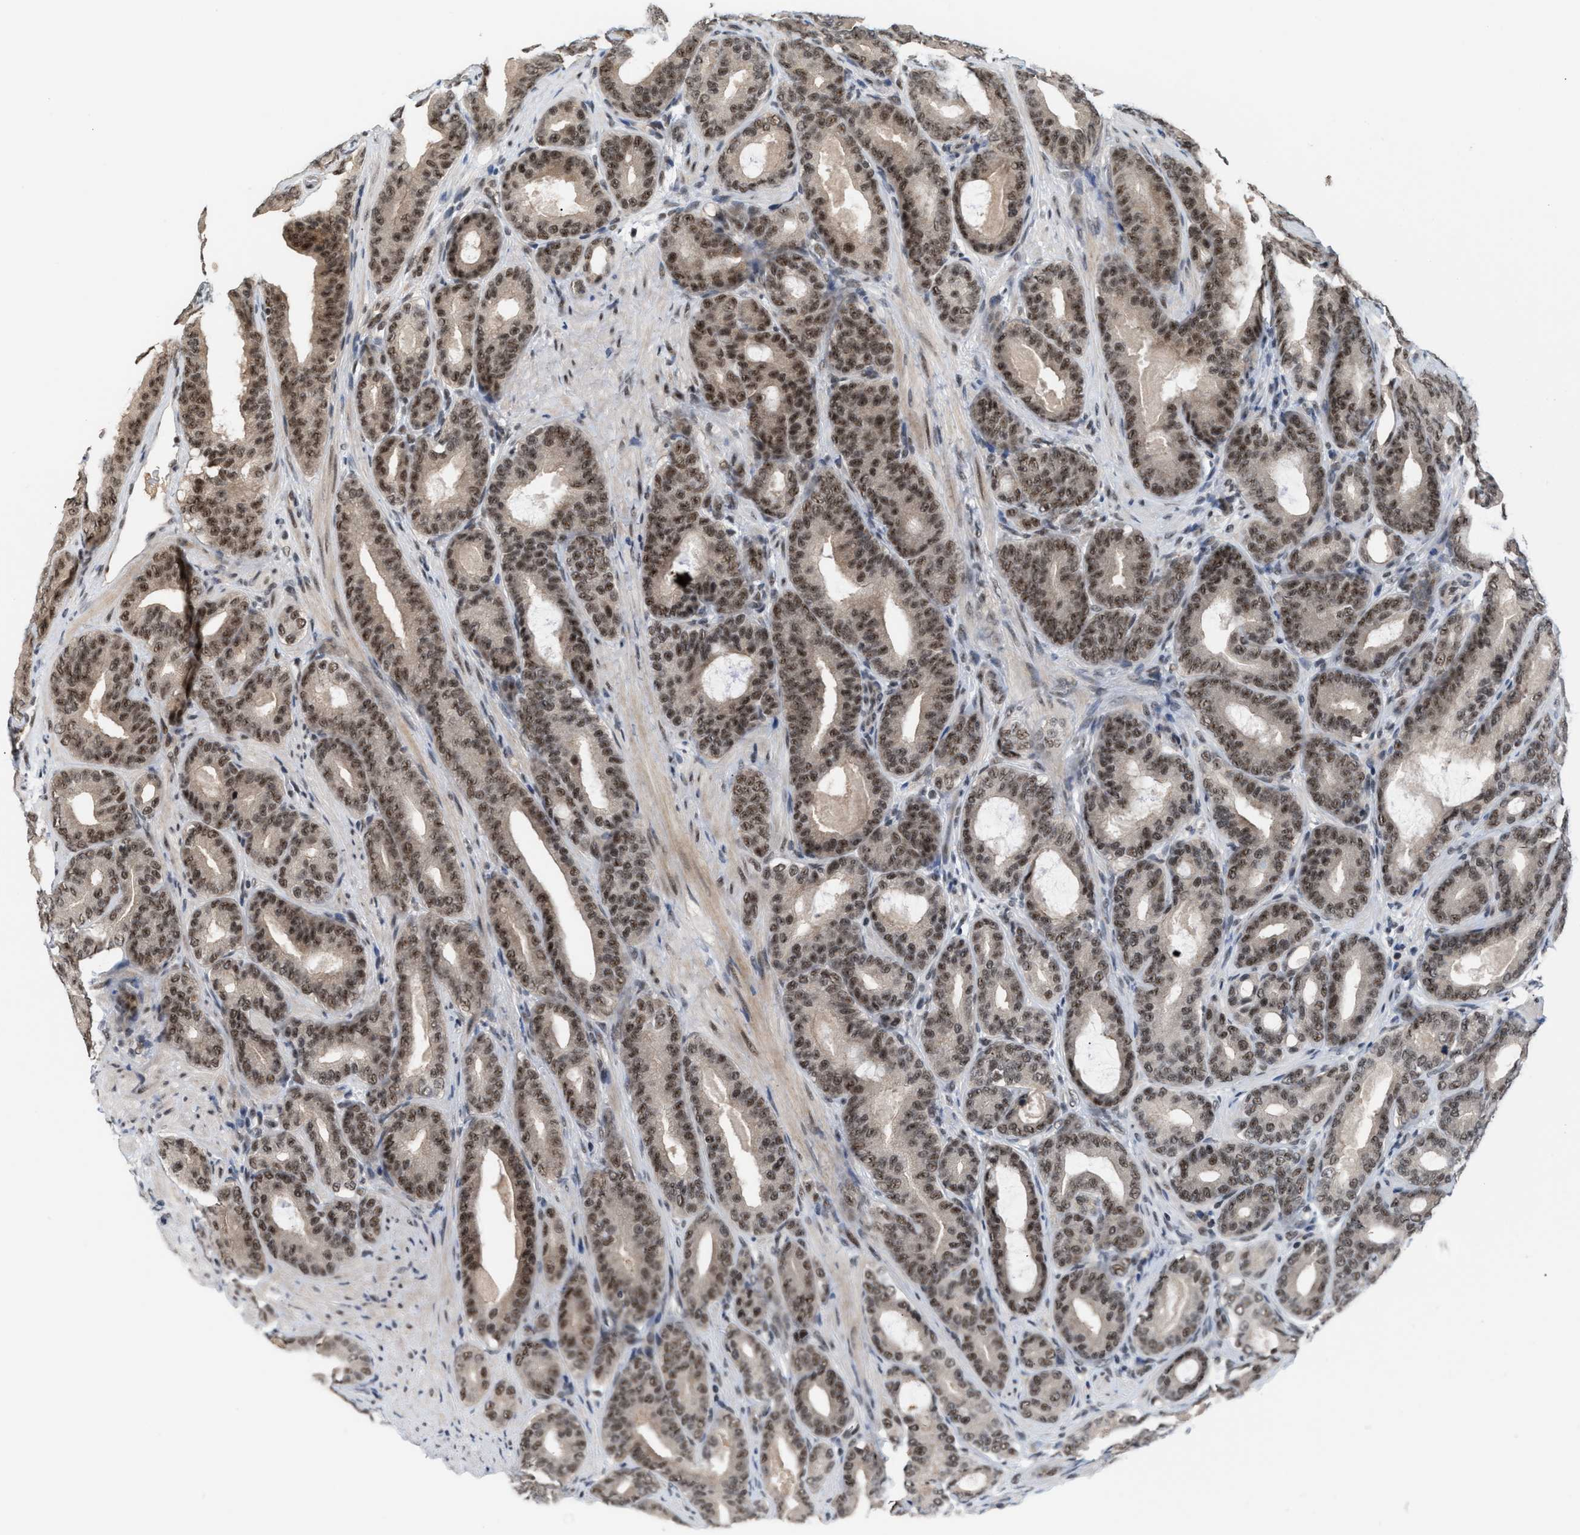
{"staining": {"intensity": "moderate", "quantity": ">75%", "location": "cytoplasmic/membranous,nuclear"}, "tissue": "prostate cancer", "cell_type": "Tumor cells", "image_type": "cancer", "snomed": [{"axis": "morphology", "description": "Adenocarcinoma, High grade"}, {"axis": "topography", "description": "Prostate"}], "caption": "A brown stain labels moderate cytoplasmic/membranous and nuclear staining of a protein in high-grade adenocarcinoma (prostate) tumor cells. The staining was performed using DAB (3,3'-diaminobenzidine) to visualize the protein expression in brown, while the nuclei were stained in blue with hematoxylin (Magnification: 20x).", "gene": "PRPF4", "patient": {"sex": "male", "age": 60}}